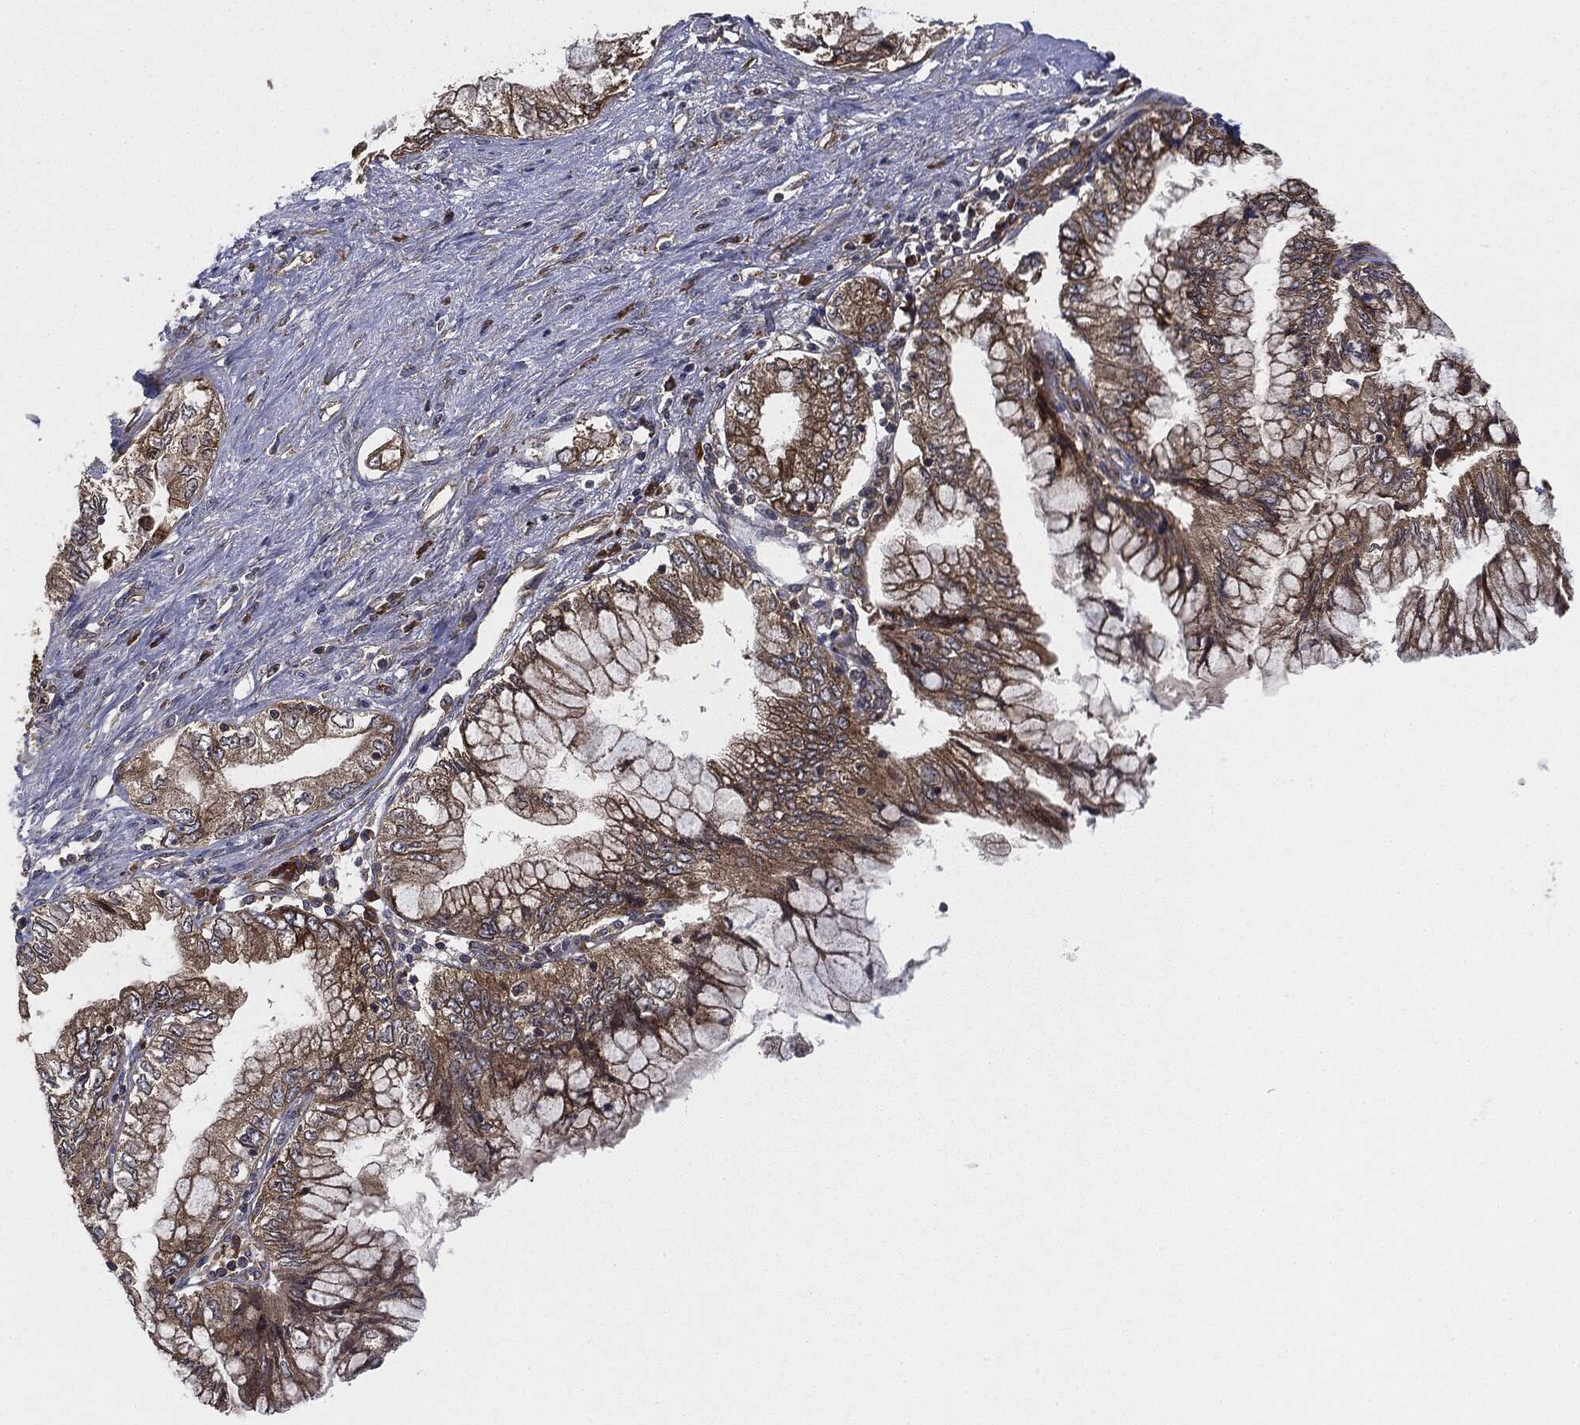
{"staining": {"intensity": "moderate", "quantity": ">75%", "location": "cytoplasmic/membranous"}, "tissue": "pancreatic cancer", "cell_type": "Tumor cells", "image_type": "cancer", "snomed": [{"axis": "morphology", "description": "Adenocarcinoma, NOS"}, {"axis": "topography", "description": "Pancreas"}], "caption": "Immunohistochemical staining of human pancreatic adenocarcinoma displays moderate cytoplasmic/membranous protein expression in approximately >75% of tumor cells. Using DAB (3,3'-diaminobenzidine) (brown) and hematoxylin (blue) stains, captured at high magnification using brightfield microscopy.", "gene": "EIF2AK2", "patient": {"sex": "female", "age": 73}}